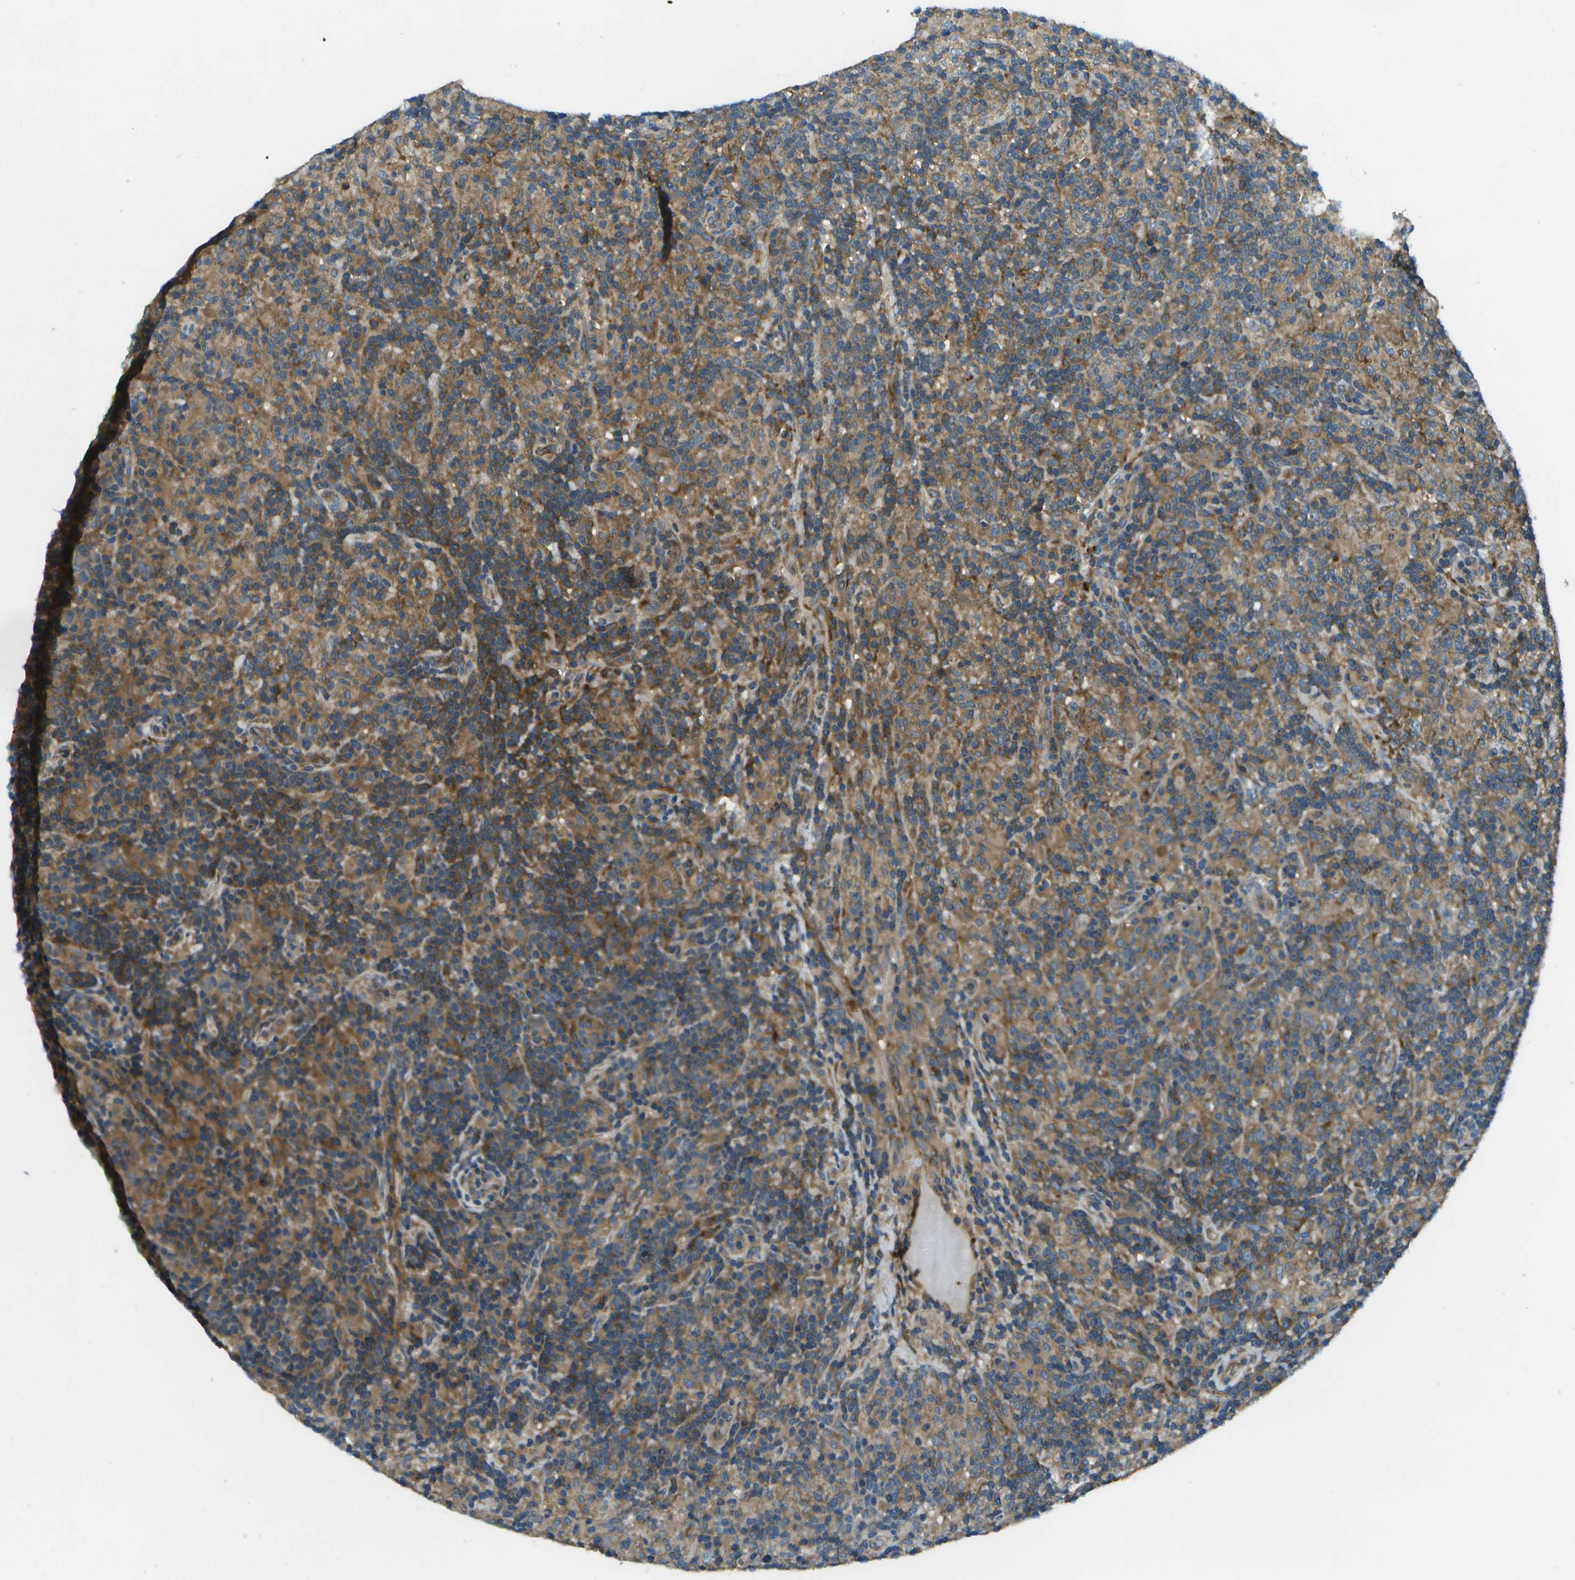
{"staining": {"intensity": "weak", "quantity": ">75%", "location": "cytoplasmic/membranous"}, "tissue": "lymphoma", "cell_type": "Tumor cells", "image_type": "cancer", "snomed": [{"axis": "morphology", "description": "Hodgkin's disease, NOS"}, {"axis": "topography", "description": "Lymph node"}], "caption": "Lymphoma stained for a protein (brown) displays weak cytoplasmic/membranous positive staining in about >75% of tumor cells.", "gene": "CTIF", "patient": {"sex": "male", "age": 70}}